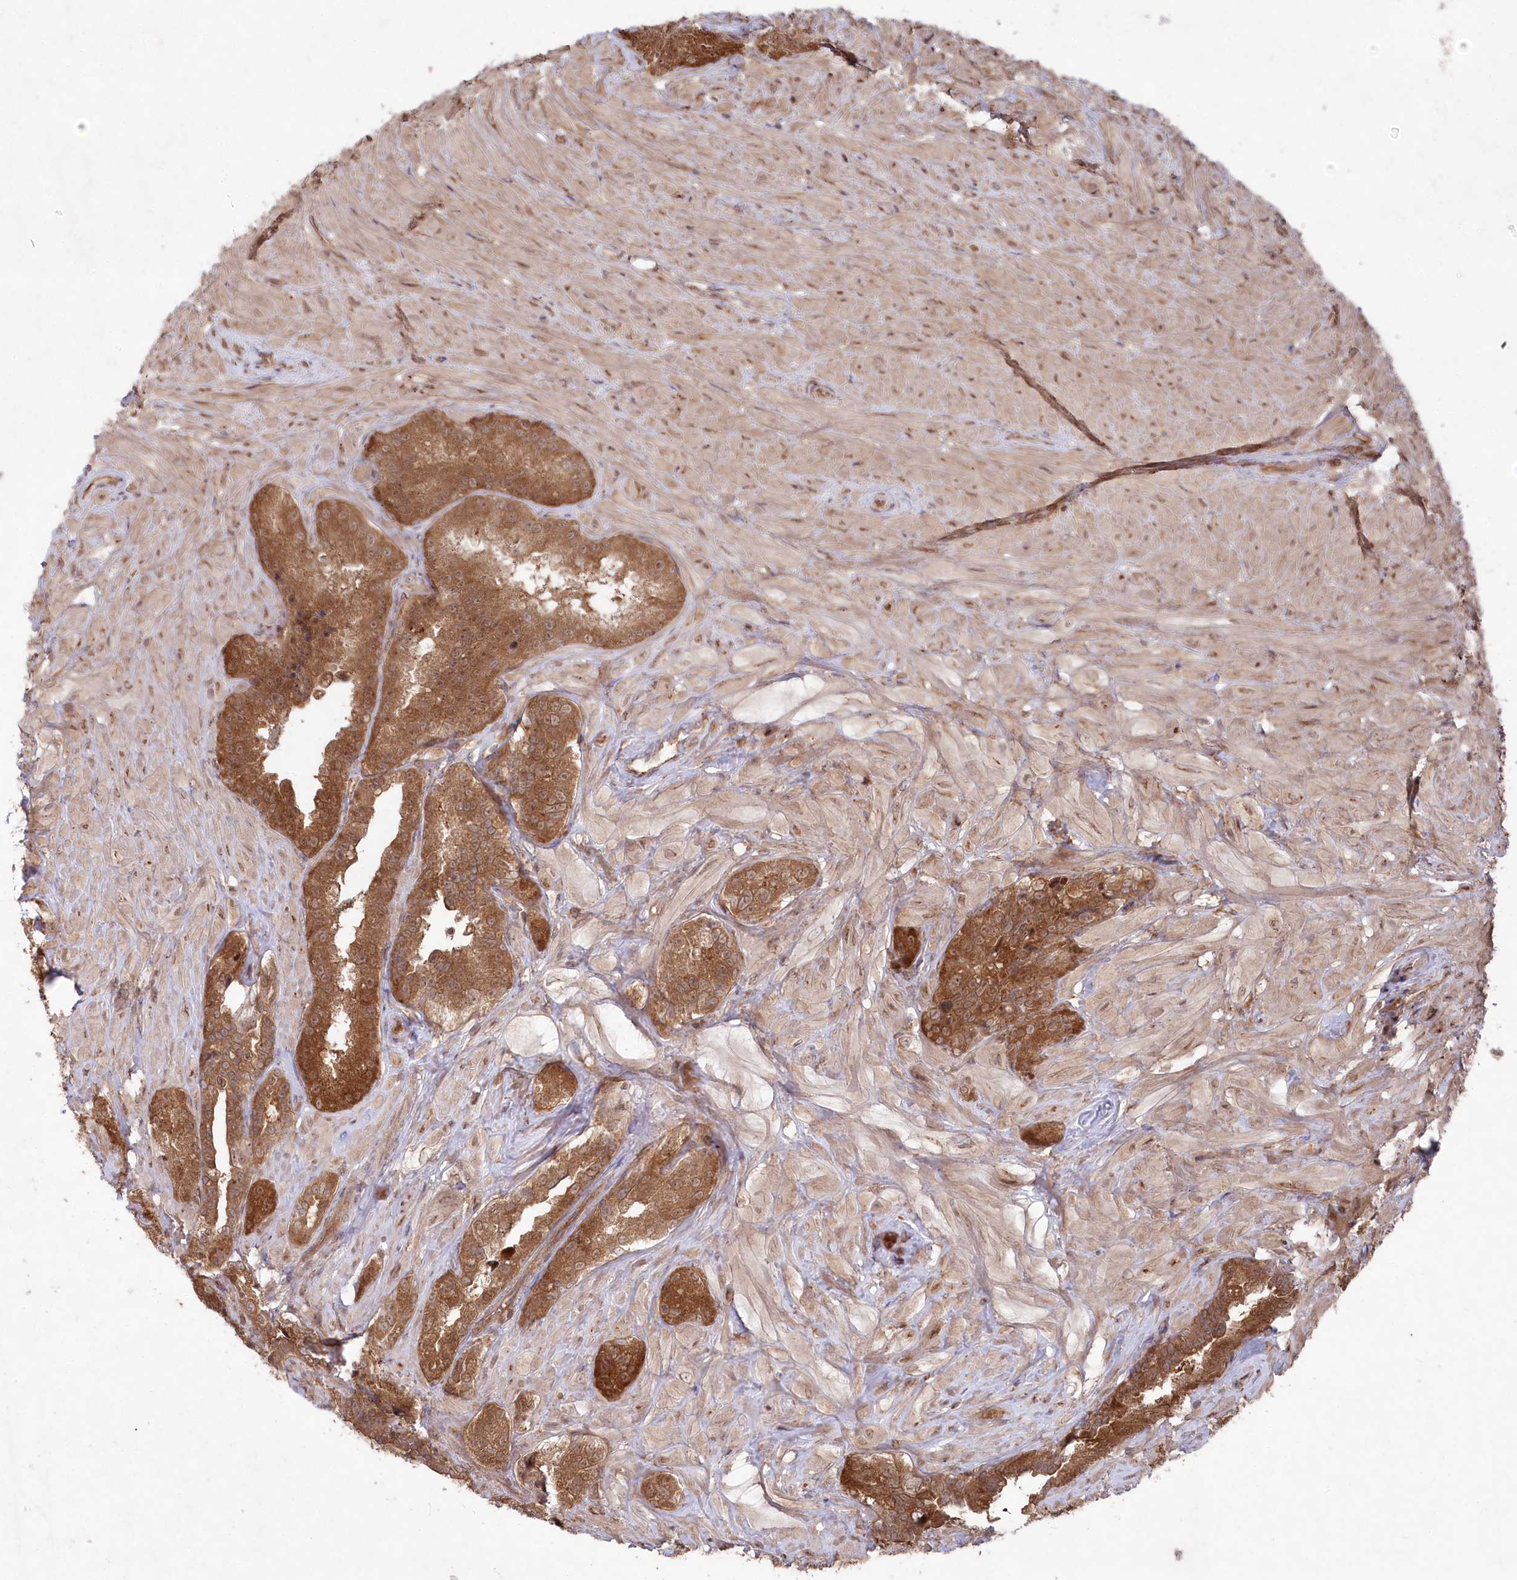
{"staining": {"intensity": "strong", "quantity": ">75%", "location": "cytoplasmic/membranous,nuclear"}, "tissue": "seminal vesicle", "cell_type": "Glandular cells", "image_type": "normal", "snomed": [{"axis": "morphology", "description": "Normal tissue, NOS"}, {"axis": "topography", "description": "Seminal veicle"}, {"axis": "topography", "description": "Peripheral nerve tissue"}], "caption": "Human seminal vesicle stained for a protein (brown) demonstrates strong cytoplasmic/membranous,nuclear positive staining in about >75% of glandular cells.", "gene": "PSMA1", "patient": {"sex": "male", "age": 67}}